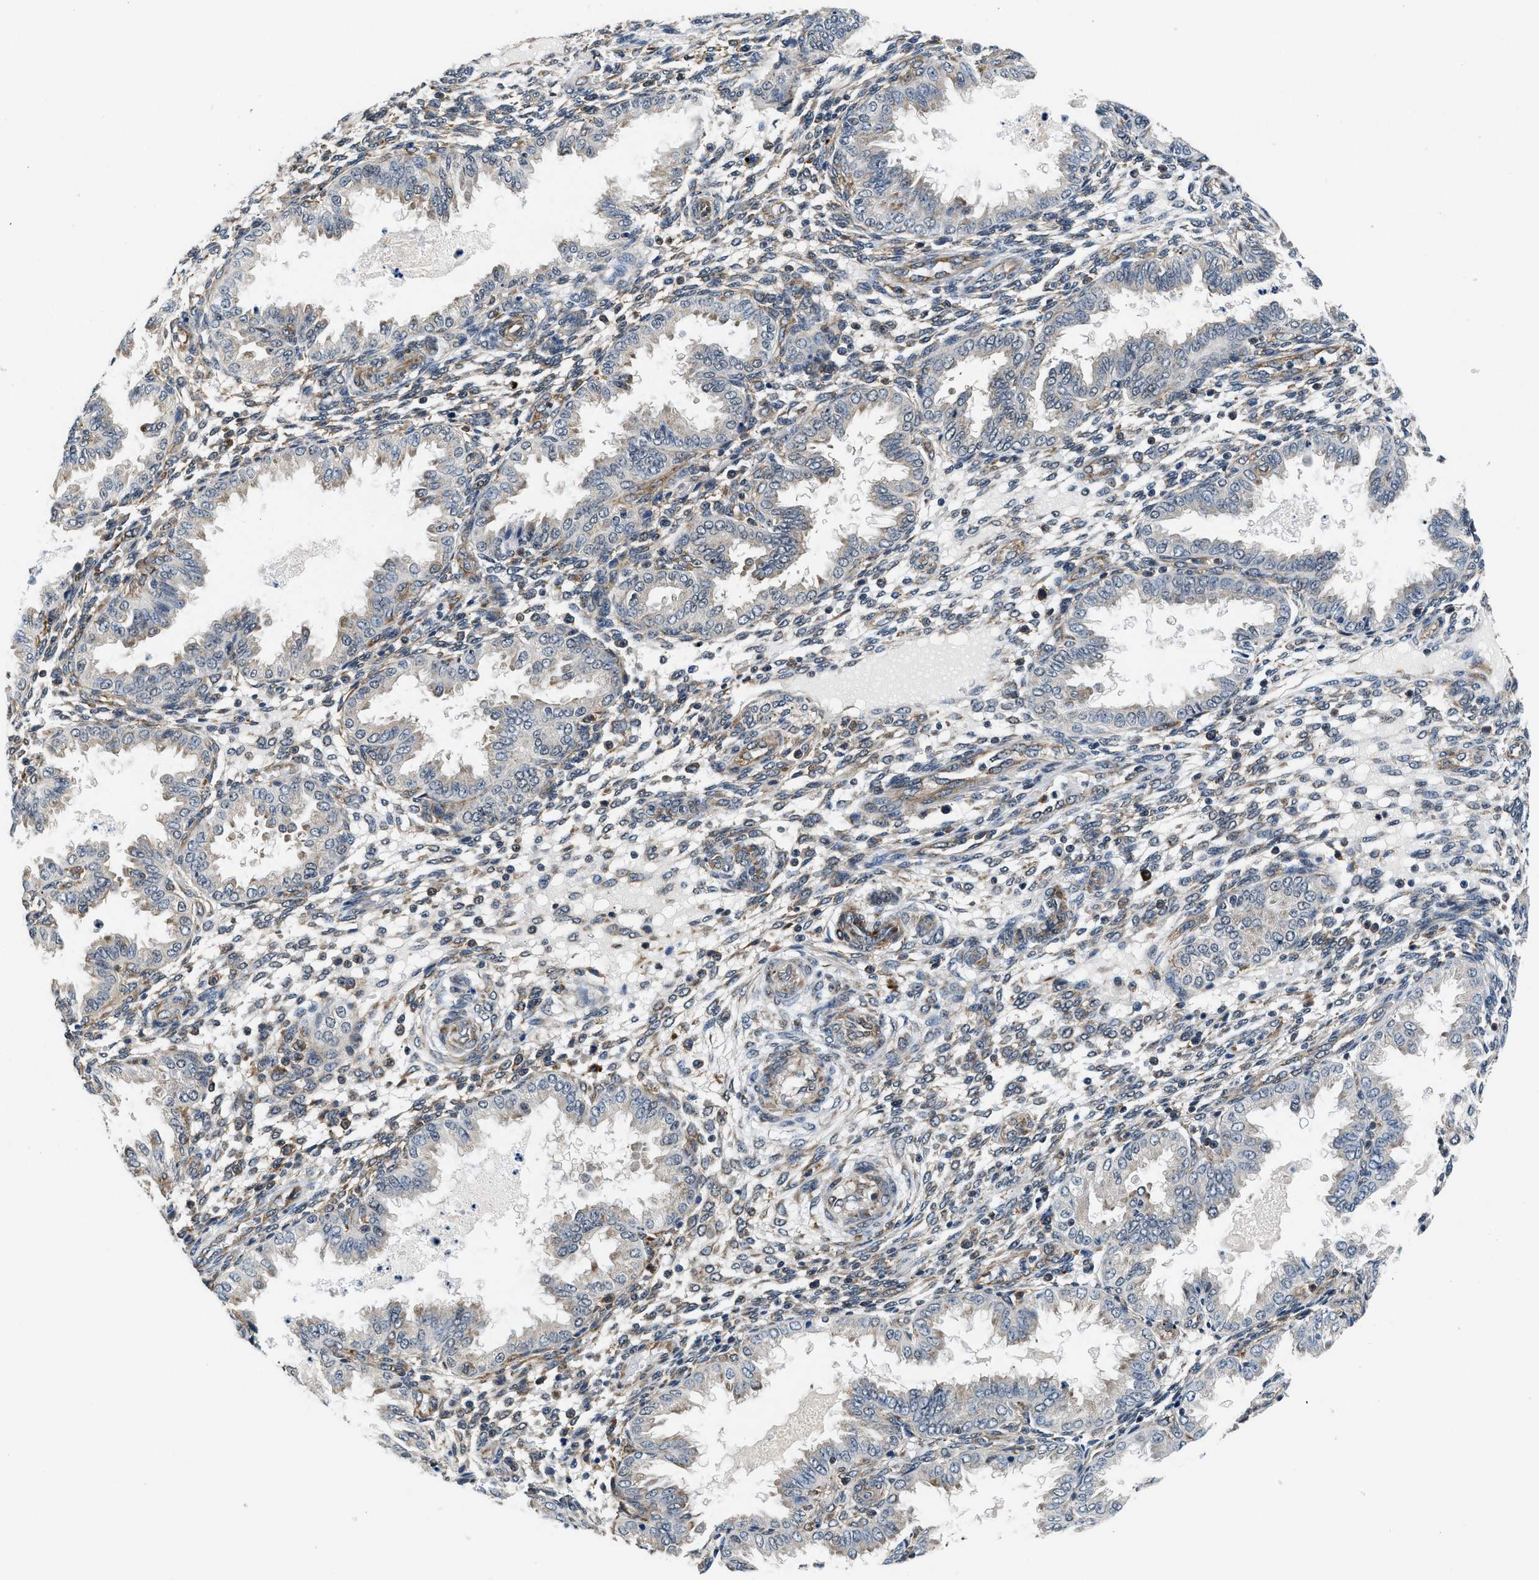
{"staining": {"intensity": "weak", "quantity": "<25%", "location": "cytoplasmic/membranous"}, "tissue": "endometrium", "cell_type": "Cells in endometrial stroma", "image_type": "normal", "snomed": [{"axis": "morphology", "description": "Normal tissue, NOS"}, {"axis": "topography", "description": "Endometrium"}], "caption": "An IHC photomicrograph of normal endometrium is shown. There is no staining in cells in endometrial stroma of endometrium.", "gene": "PA2G4", "patient": {"sex": "female", "age": 33}}